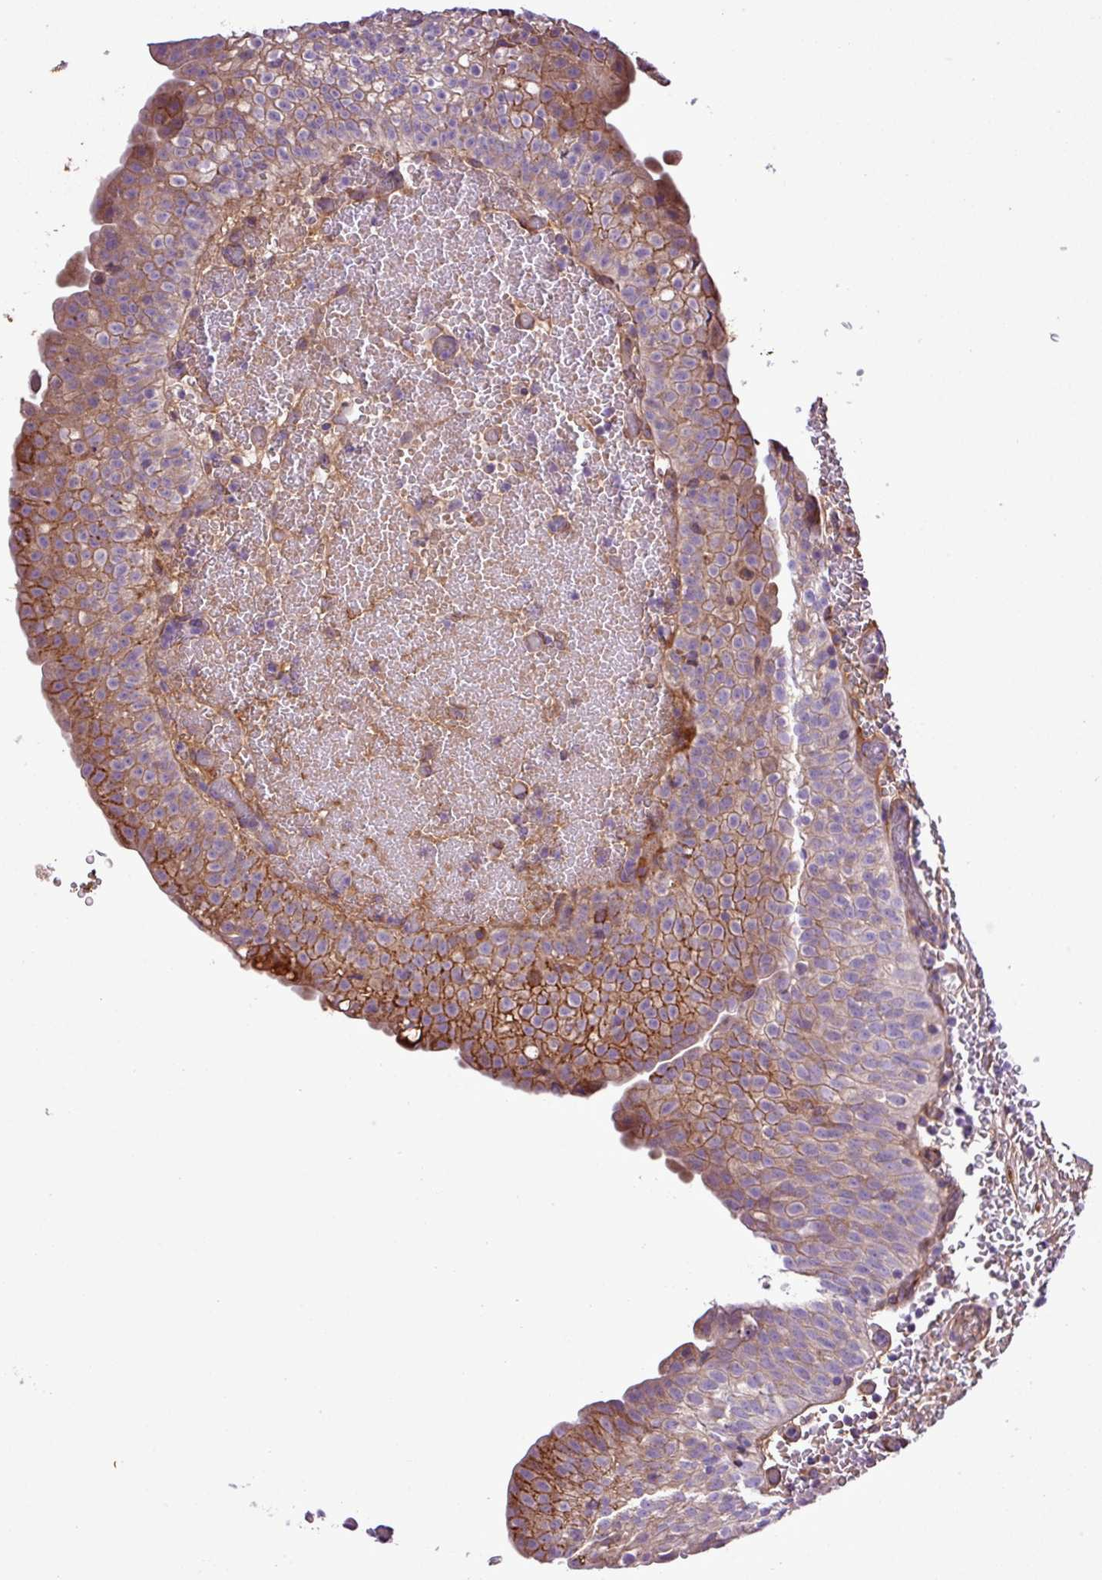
{"staining": {"intensity": "moderate", "quantity": "25%-75%", "location": "cytoplasmic/membranous"}, "tissue": "urinary bladder", "cell_type": "Urothelial cells", "image_type": "normal", "snomed": [{"axis": "morphology", "description": "Normal tissue, NOS"}, {"axis": "topography", "description": "Urinary bladder"}], "caption": "The photomicrograph demonstrates staining of unremarkable urinary bladder, revealing moderate cytoplasmic/membranous protein expression (brown color) within urothelial cells.", "gene": "CWH43", "patient": {"sex": "male", "age": 55}}